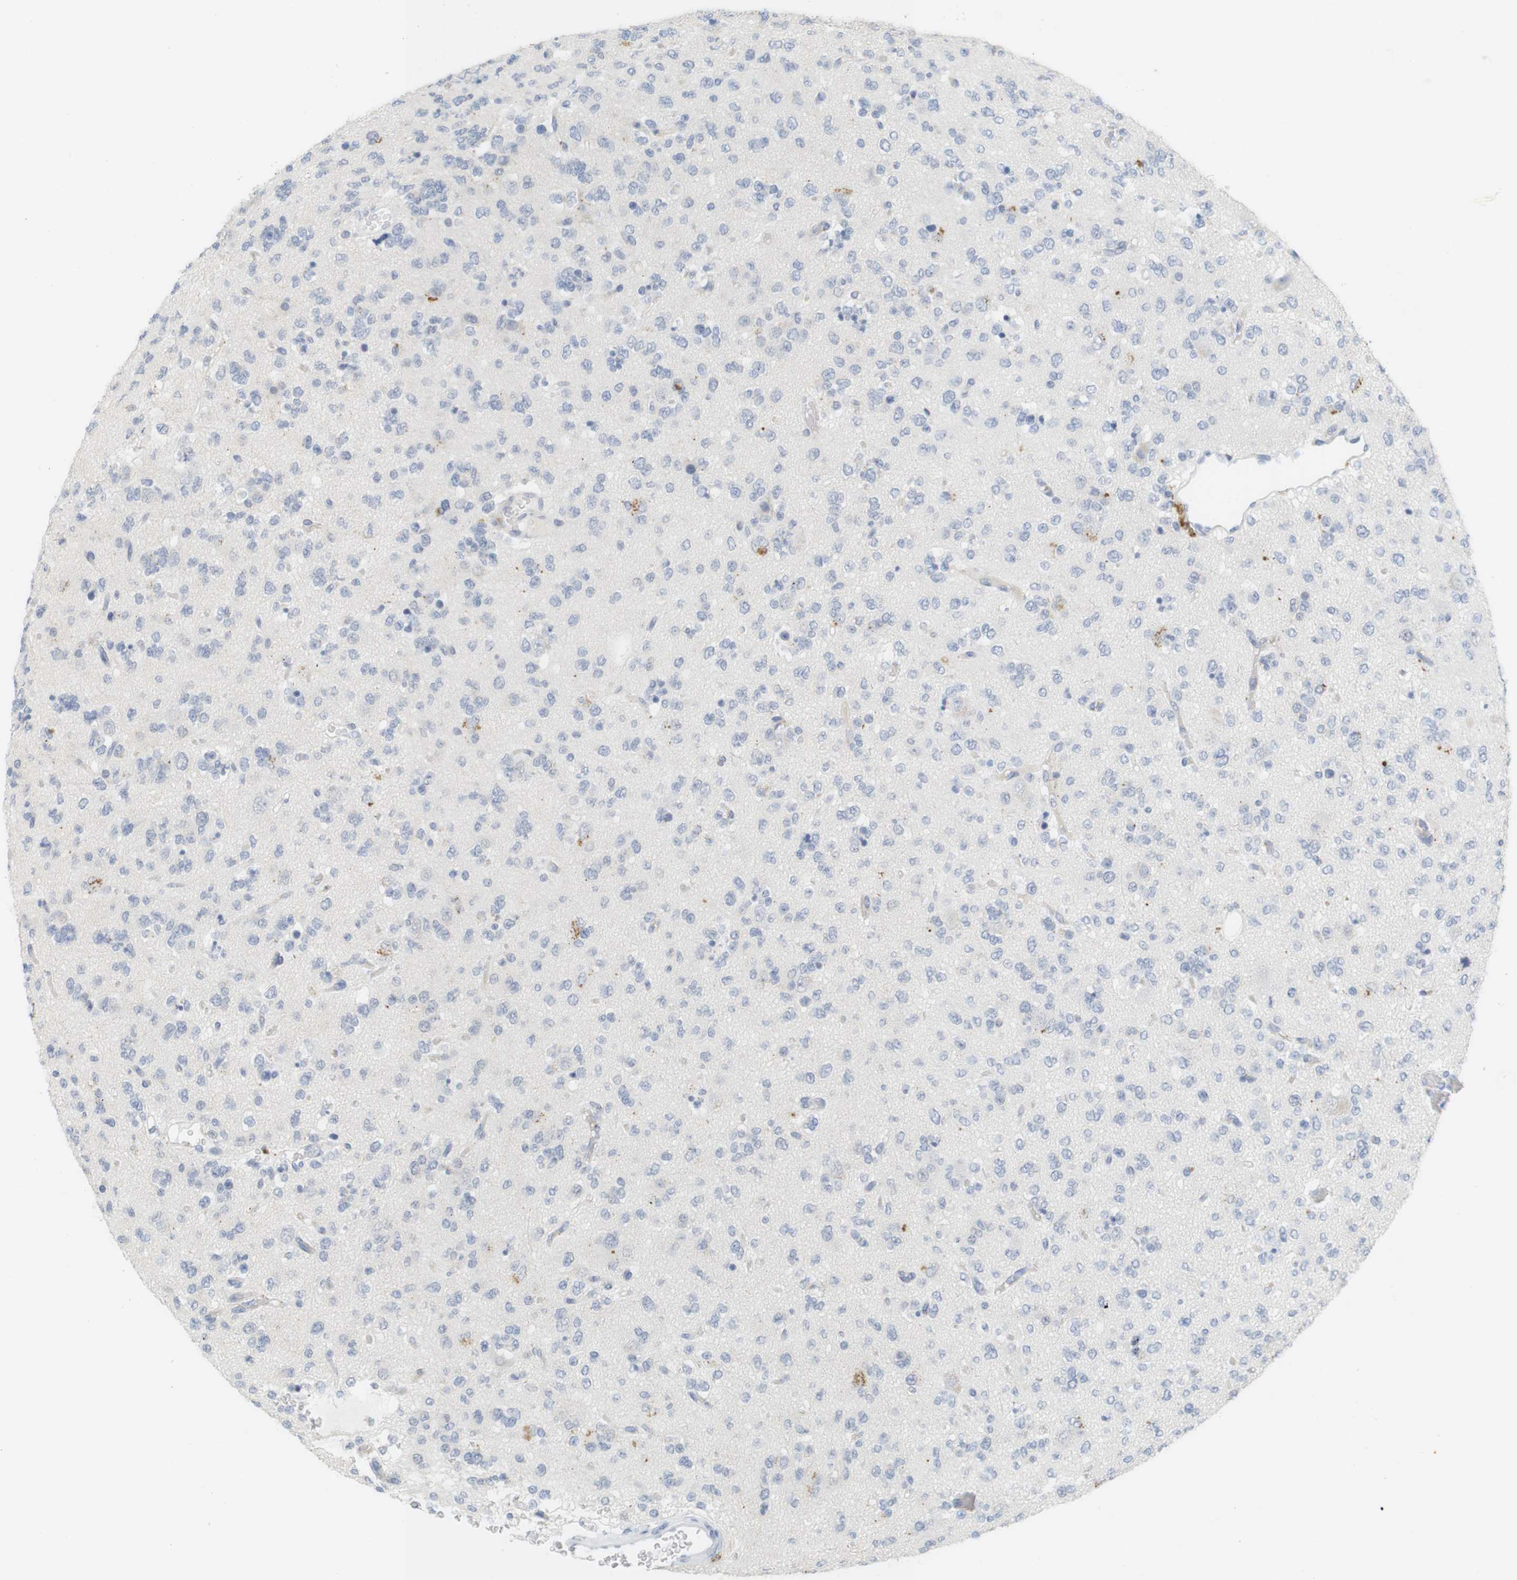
{"staining": {"intensity": "moderate", "quantity": "<25%", "location": "cytoplasmic/membranous"}, "tissue": "glioma", "cell_type": "Tumor cells", "image_type": "cancer", "snomed": [{"axis": "morphology", "description": "Glioma, malignant, Low grade"}, {"axis": "topography", "description": "Brain"}], "caption": "Tumor cells demonstrate moderate cytoplasmic/membranous positivity in about <25% of cells in malignant glioma (low-grade). (DAB = brown stain, brightfield microscopy at high magnification).", "gene": "YIPF1", "patient": {"sex": "male", "age": 38}}